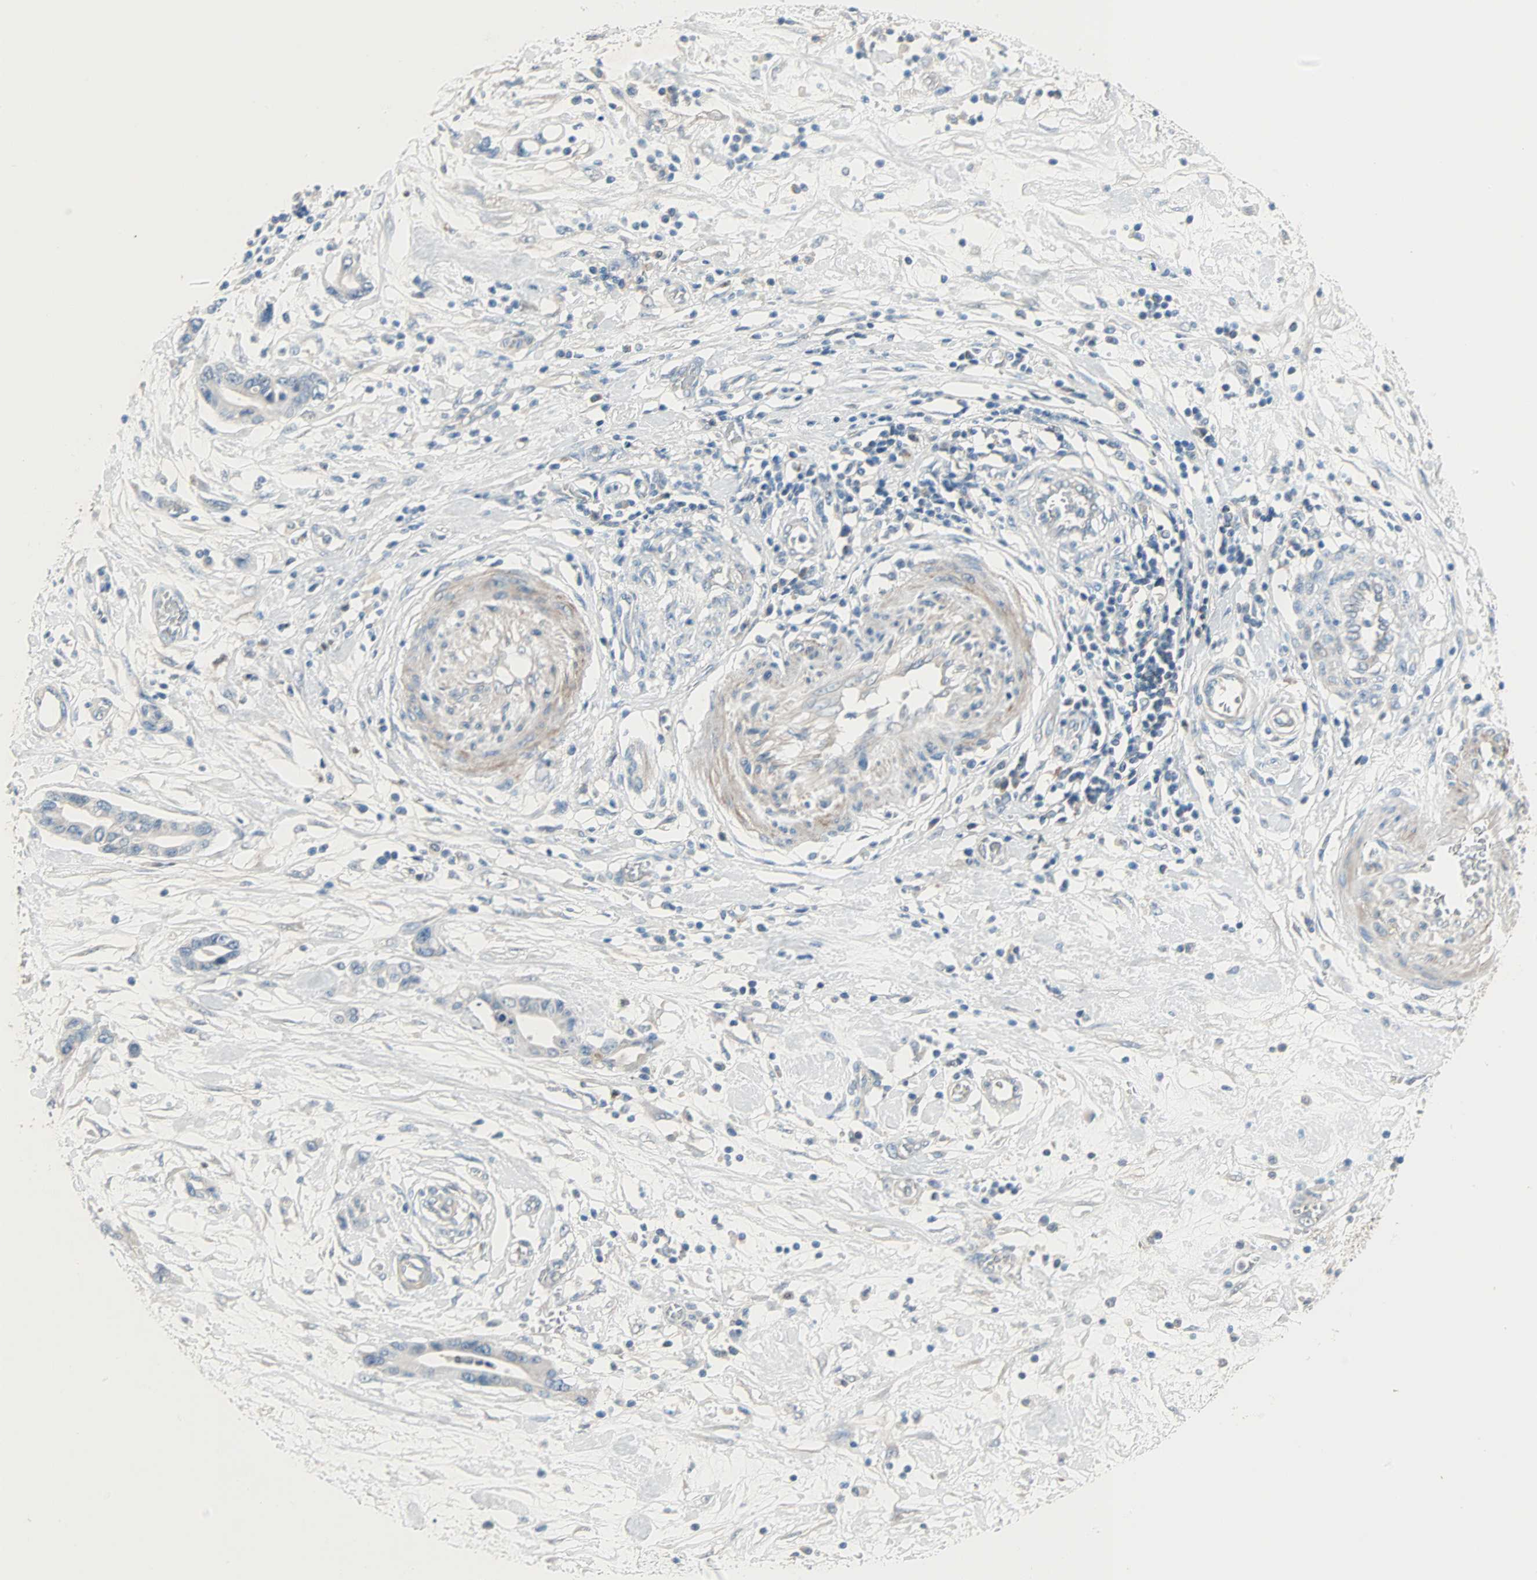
{"staining": {"intensity": "negative", "quantity": "none", "location": "none"}, "tissue": "pancreatic cancer", "cell_type": "Tumor cells", "image_type": "cancer", "snomed": [{"axis": "morphology", "description": "Adenocarcinoma, NOS"}, {"axis": "topography", "description": "Pancreas"}], "caption": "Protein analysis of pancreatic cancer shows no significant expression in tumor cells.", "gene": "ACVRL1", "patient": {"sex": "female", "age": 57}}